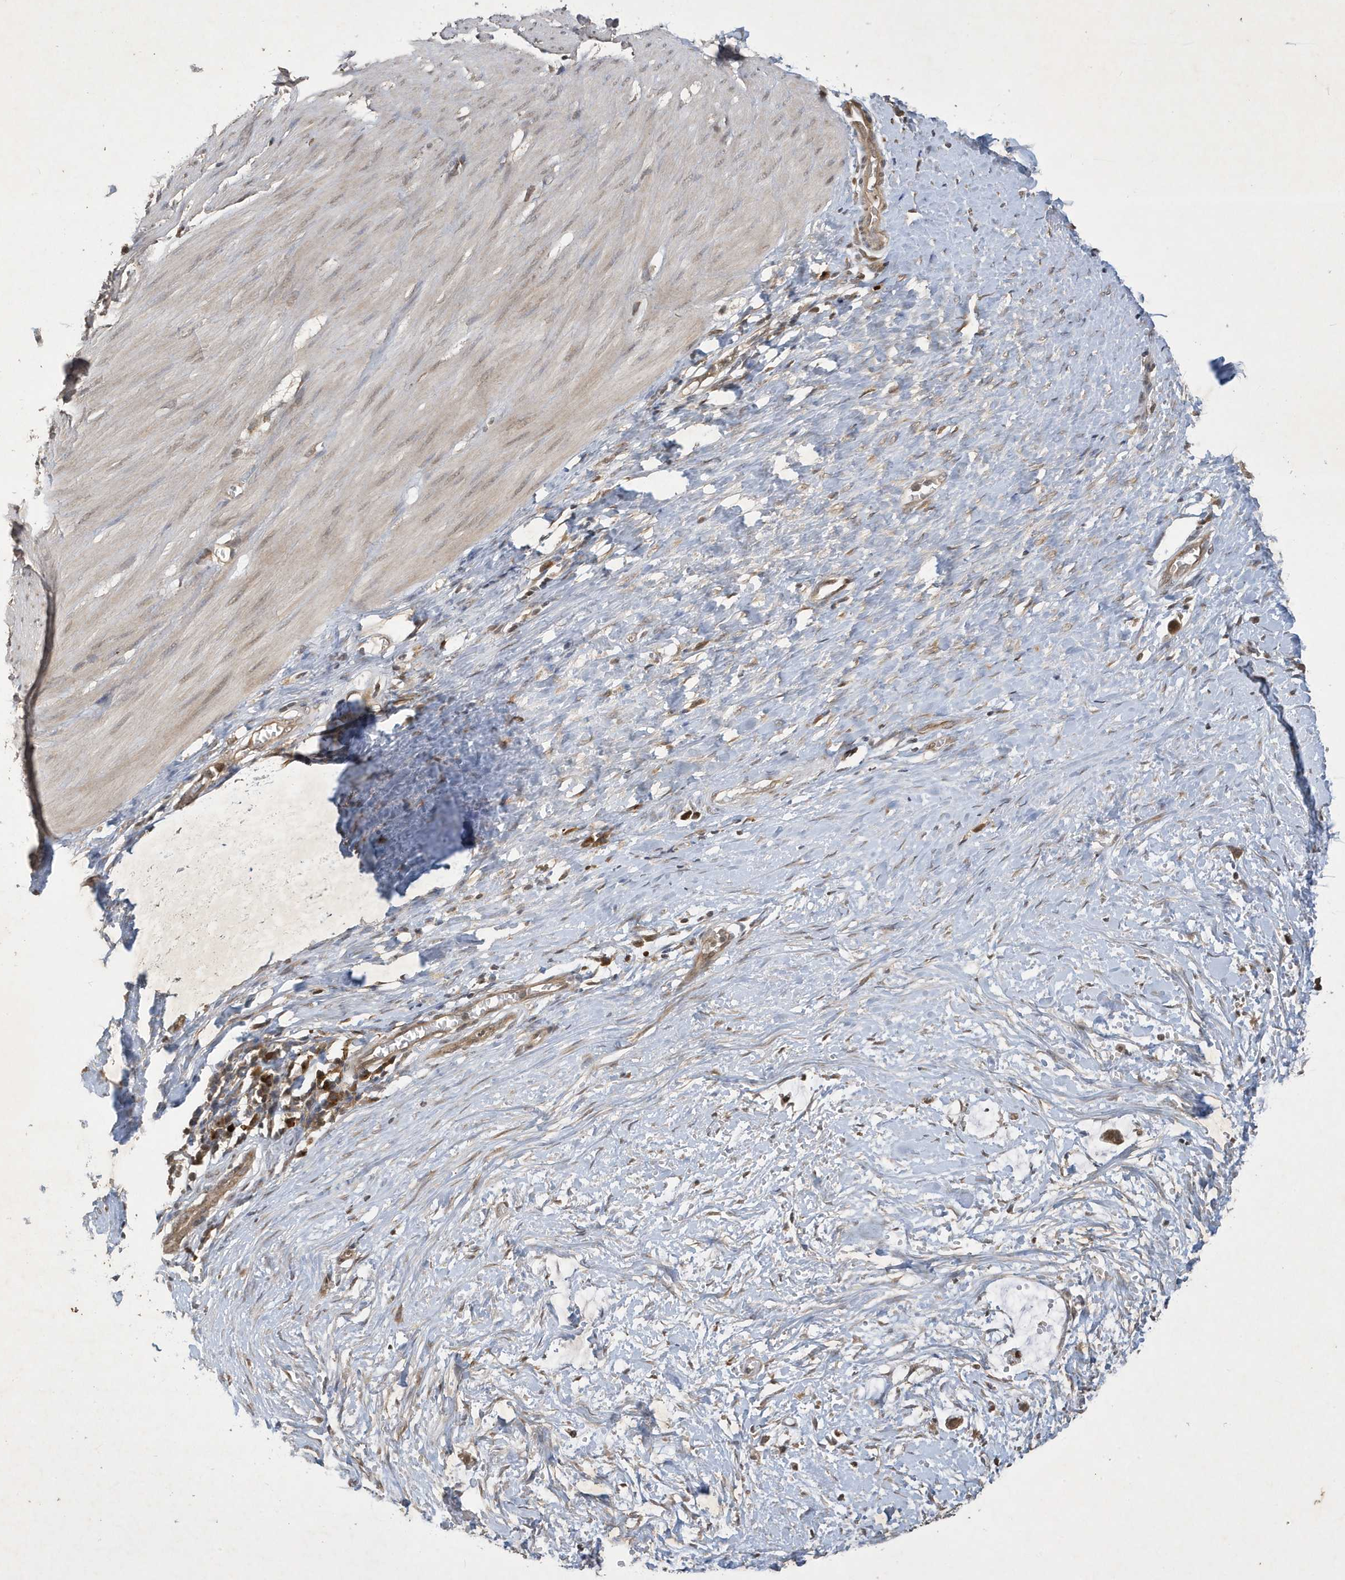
{"staining": {"intensity": "weak", "quantity": ">75%", "location": "cytoplasmic/membranous,nuclear"}, "tissue": "smooth muscle", "cell_type": "Smooth muscle cells", "image_type": "normal", "snomed": [{"axis": "morphology", "description": "Normal tissue, NOS"}, {"axis": "morphology", "description": "Adenocarcinoma, NOS"}, {"axis": "topography", "description": "Colon"}, {"axis": "topography", "description": "Peripheral nerve tissue"}], "caption": "This is an image of IHC staining of benign smooth muscle, which shows weak positivity in the cytoplasmic/membranous,nuclear of smooth muscle cells.", "gene": "STX10", "patient": {"sex": "male", "age": 14}}